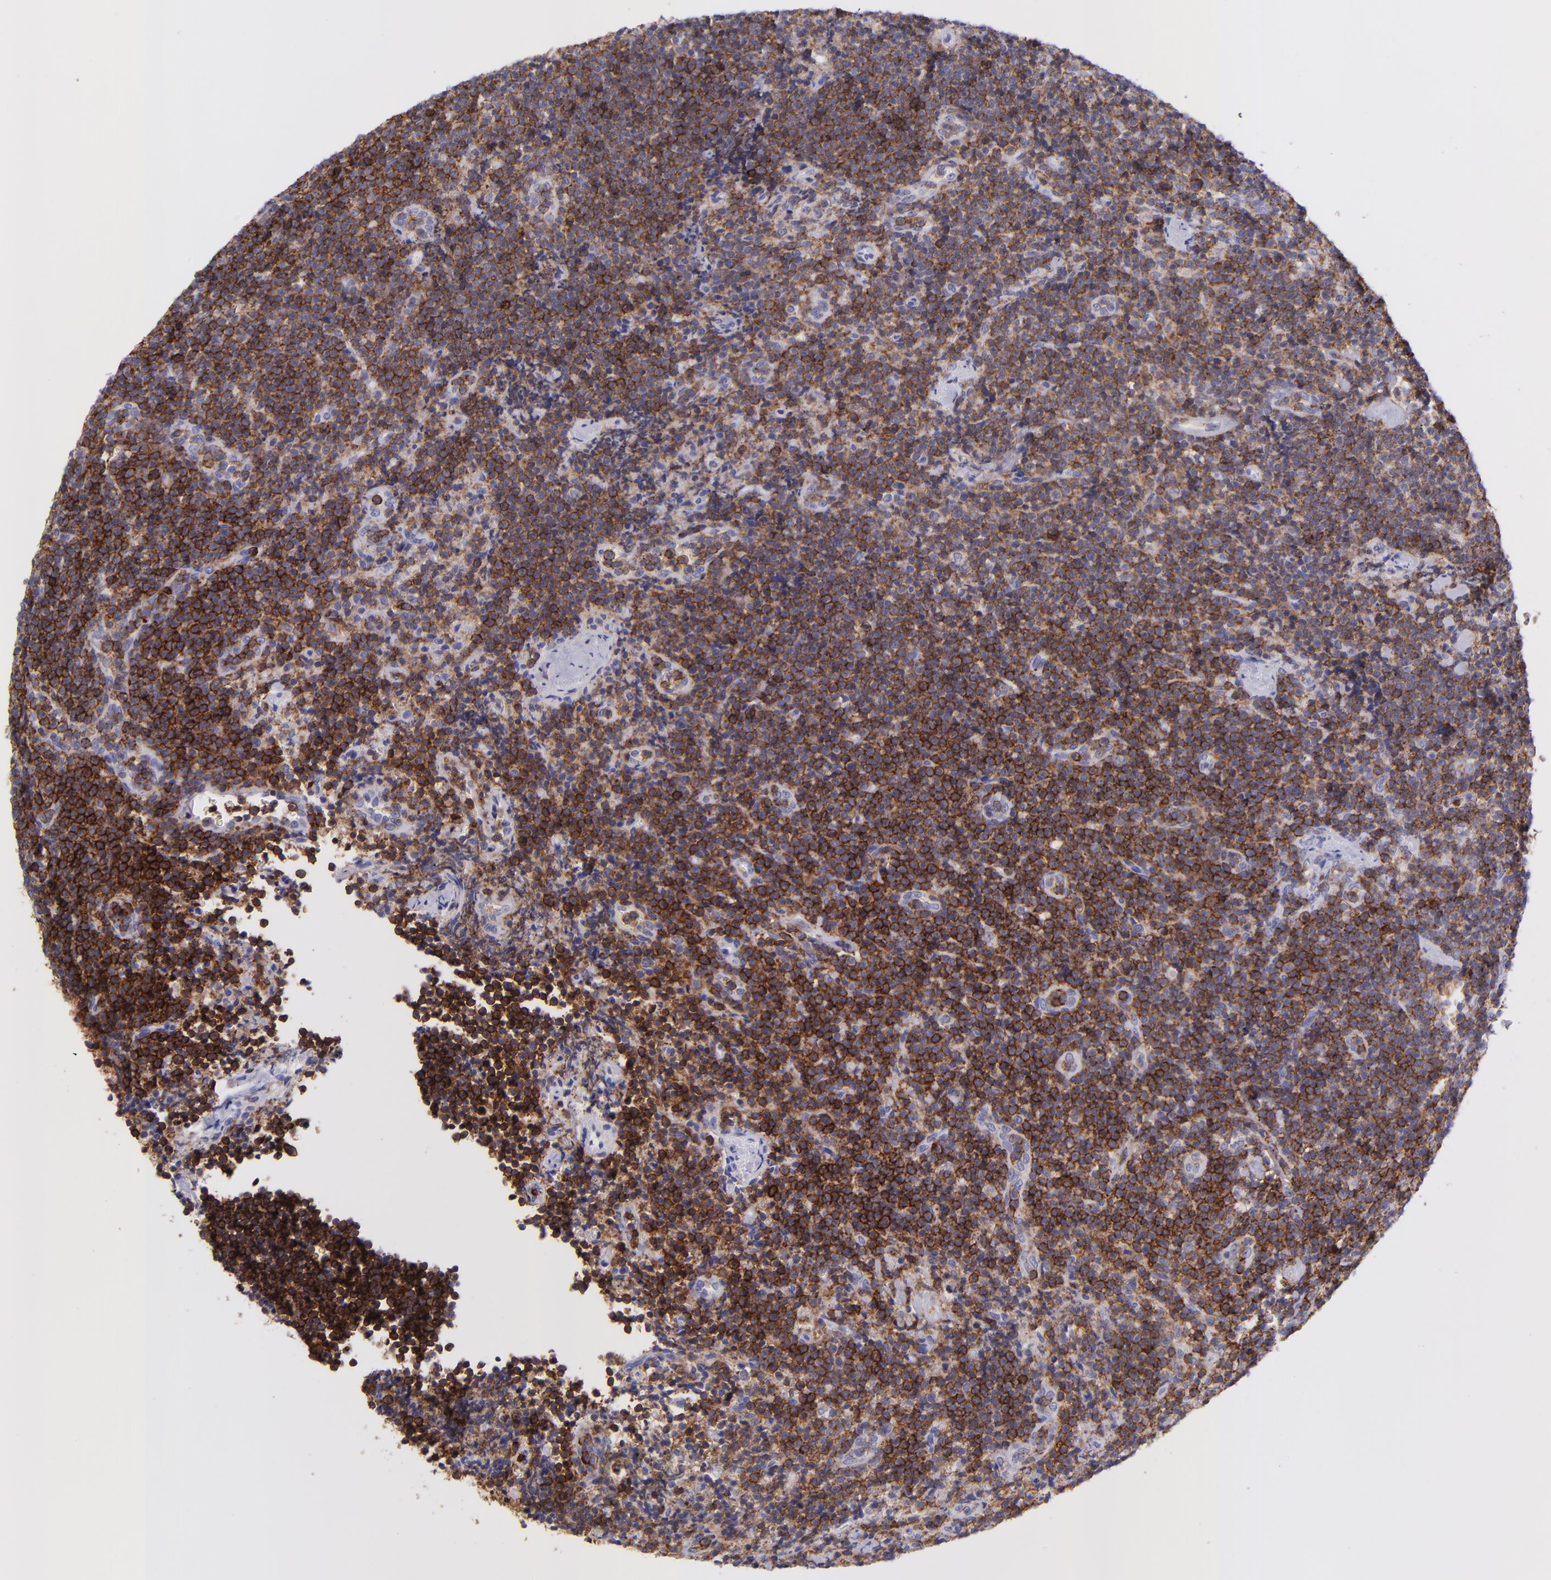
{"staining": {"intensity": "strong", "quantity": ">75%", "location": "cytoplasmic/membranous"}, "tissue": "lymphoma", "cell_type": "Tumor cells", "image_type": "cancer", "snomed": [{"axis": "morphology", "description": "Malignant lymphoma, non-Hodgkin's type, High grade"}, {"axis": "topography", "description": "Lymph node"}], "caption": "Lymphoma stained with a brown dye reveals strong cytoplasmic/membranous positive expression in approximately >75% of tumor cells.", "gene": "SPN", "patient": {"sex": "female", "age": 58}}